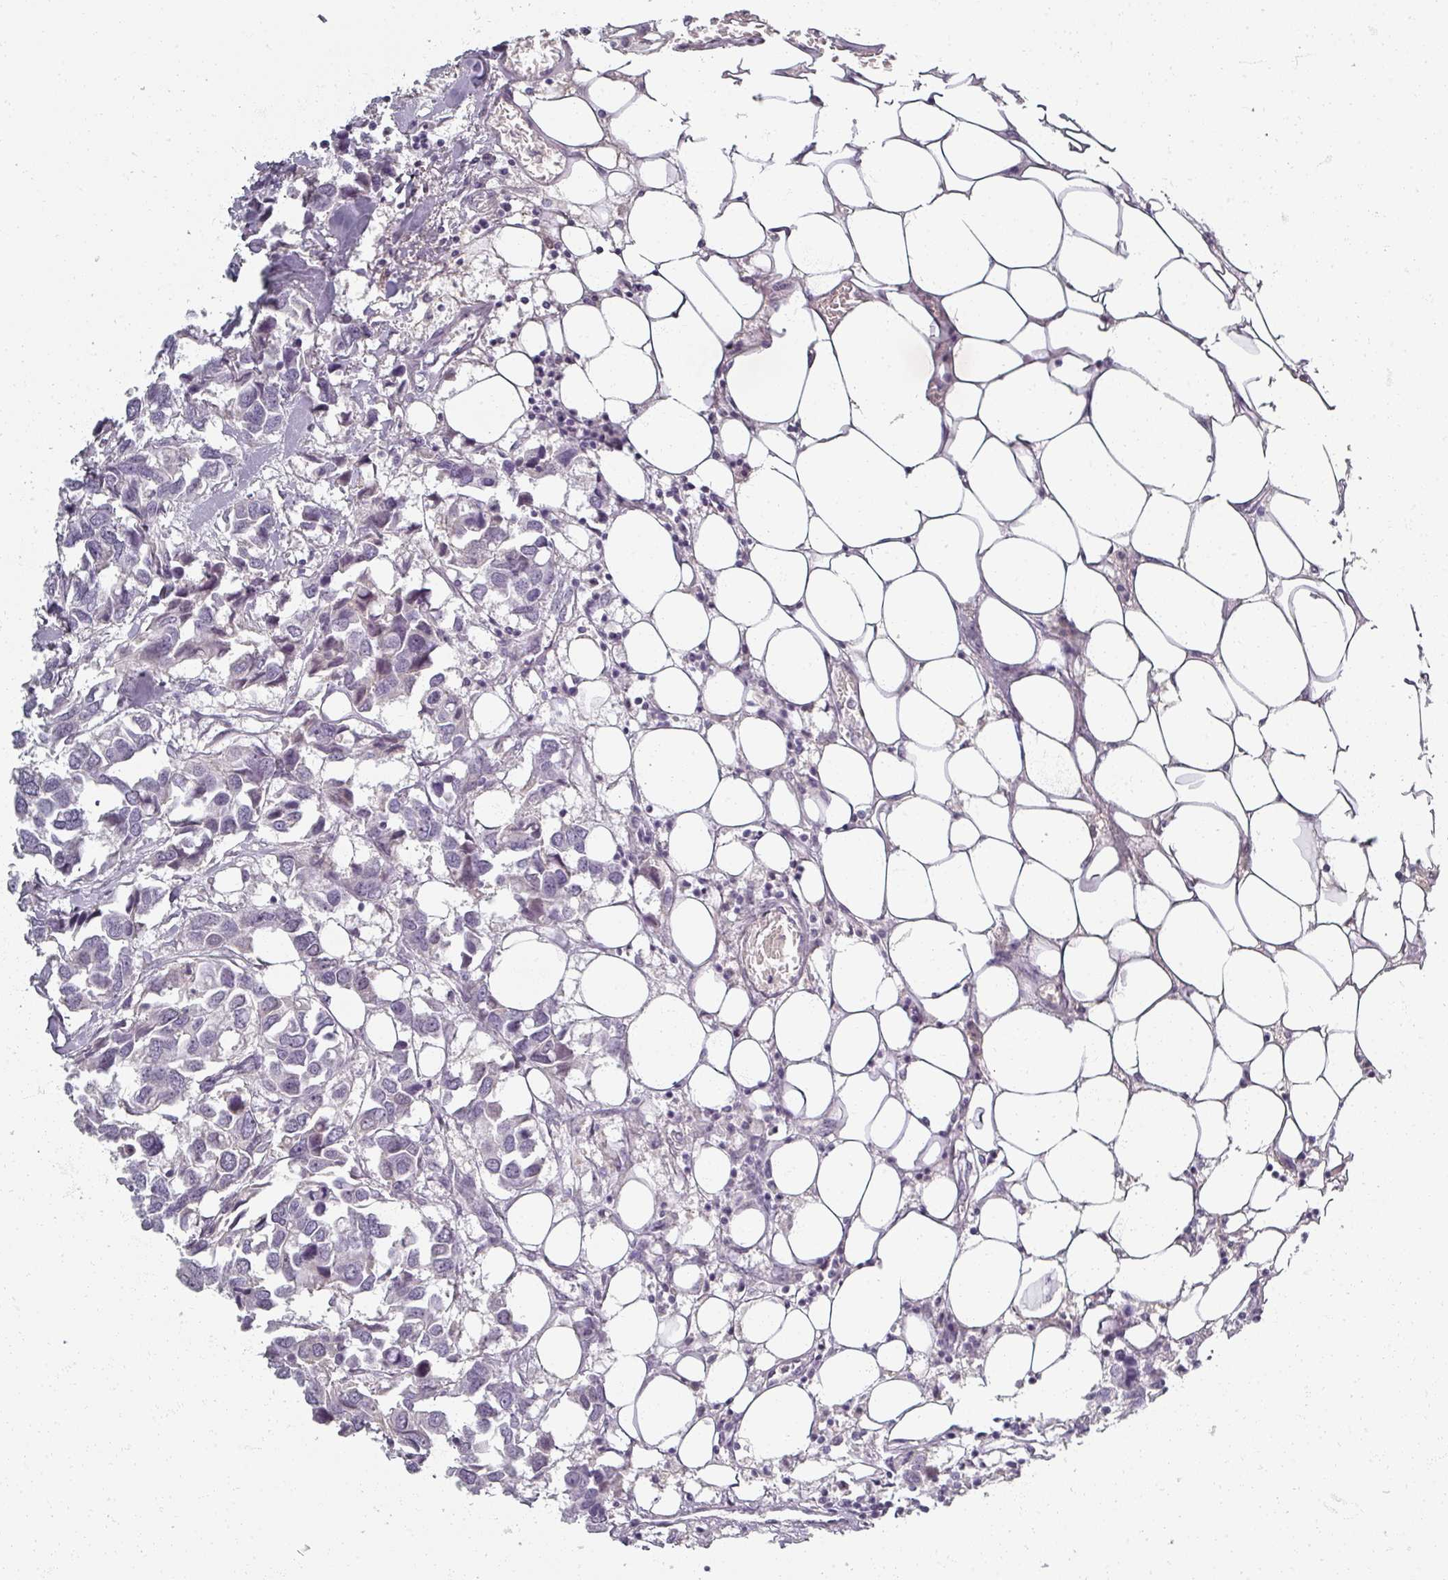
{"staining": {"intensity": "negative", "quantity": "none", "location": "none"}, "tissue": "breast cancer", "cell_type": "Tumor cells", "image_type": "cancer", "snomed": [{"axis": "morphology", "description": "Duct carcinoma"}, {"axis": "topography", "description": "Breast"}], "caption": "The photomicrograph exhibits no significant expression in tumor cells of breast cancer (invasive ductal carcinoma).", "gene": "REG3G", "patient": {"sex": "female", "age": 83}}